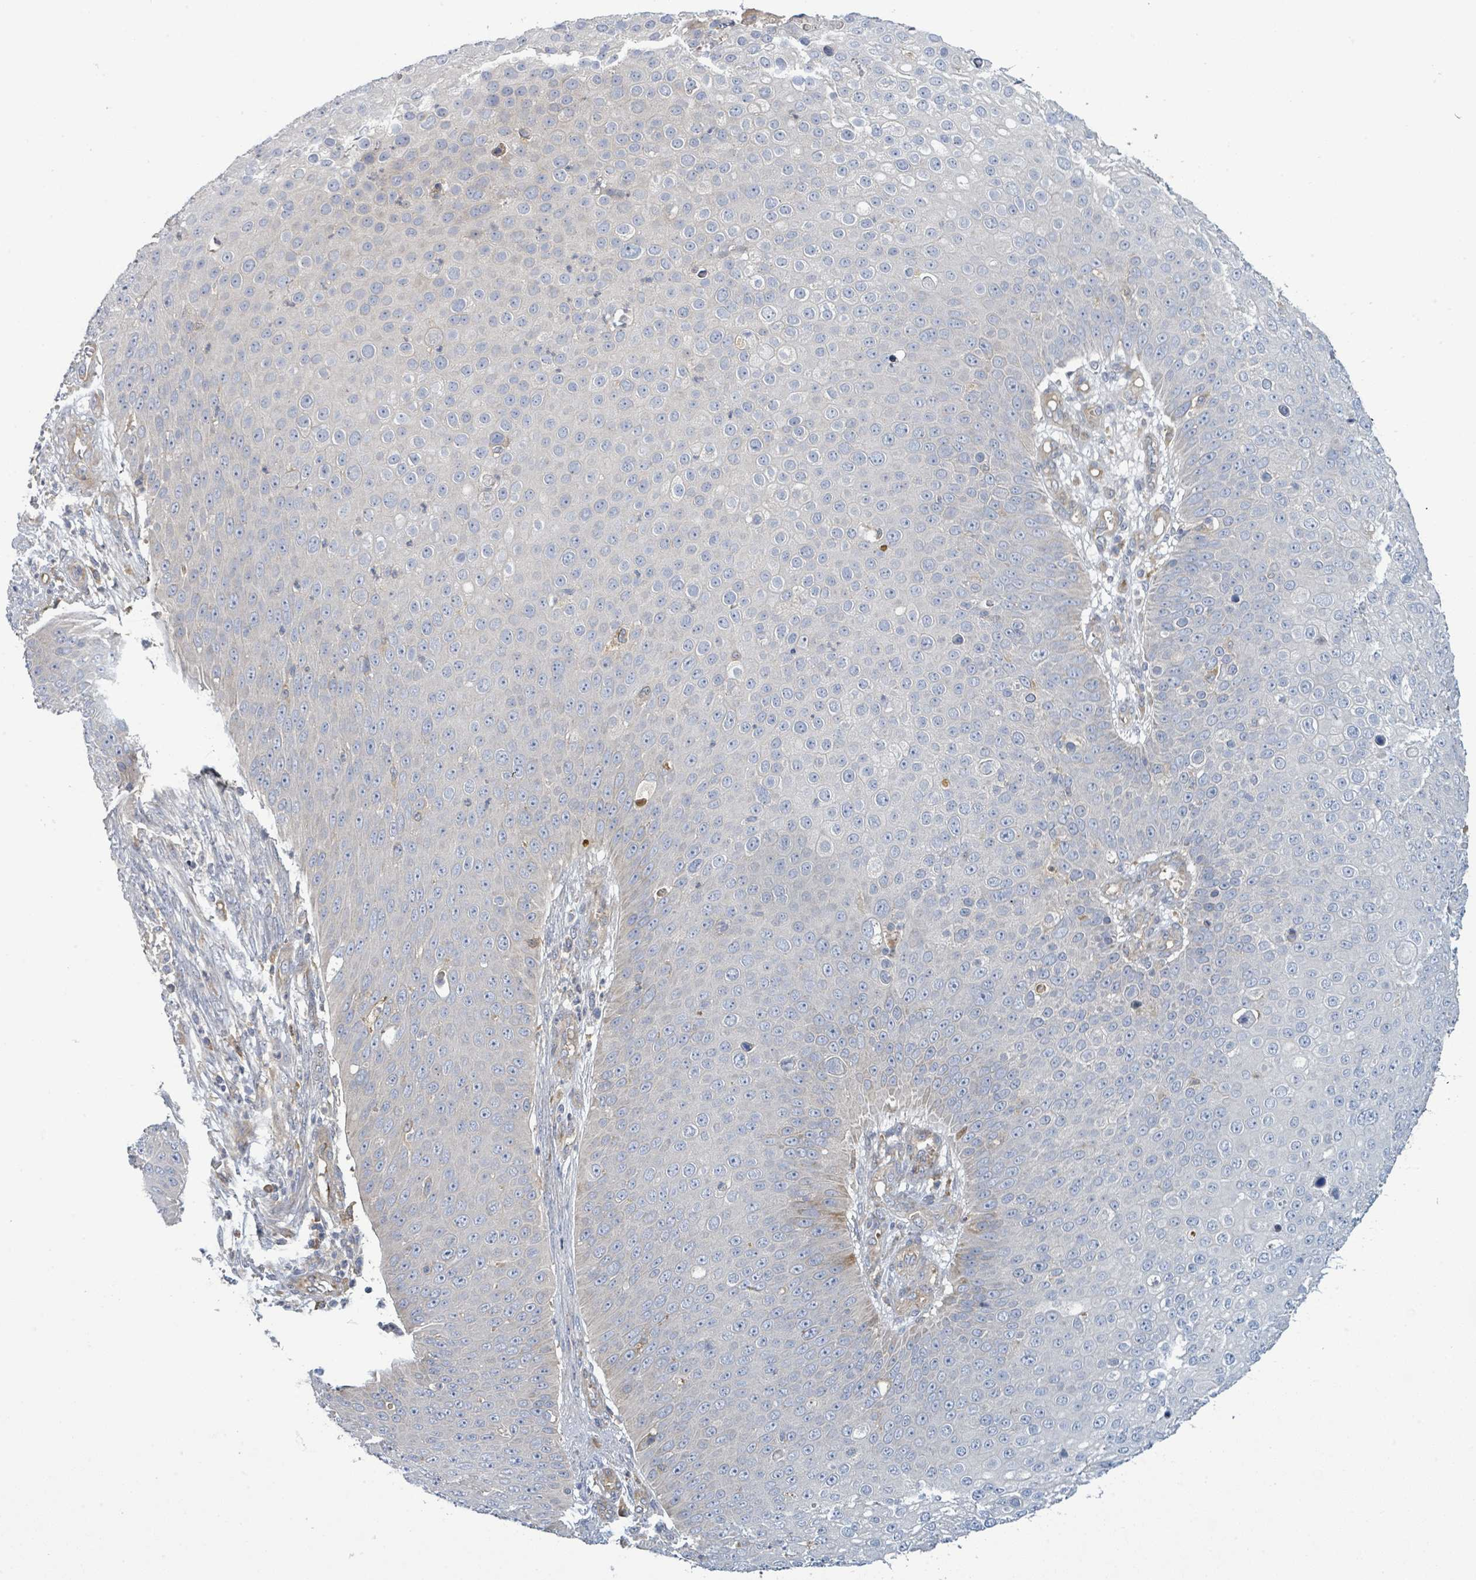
{"staining": {"intensity": "negative", "quantity": "none", "location": "none"}, "tissue": "skin cancer", "cell_type": "Tumor cells", "image_type": "cancer", "snomed": [{"axis": "morphology", "description": "Squamous cell carcinoma, NOS"}, {"axis": "topography", "description": "Skin"}], "caption": "High magnification brightfield microscopy of skin cancer (squamous cell carcinoma) stained with DAB (brown) and counterstained with hematoxylin (blue): tumor cells show no significant staining.", "gene": "CFAP210", "patient": {"sex": "male", "age": 71}}